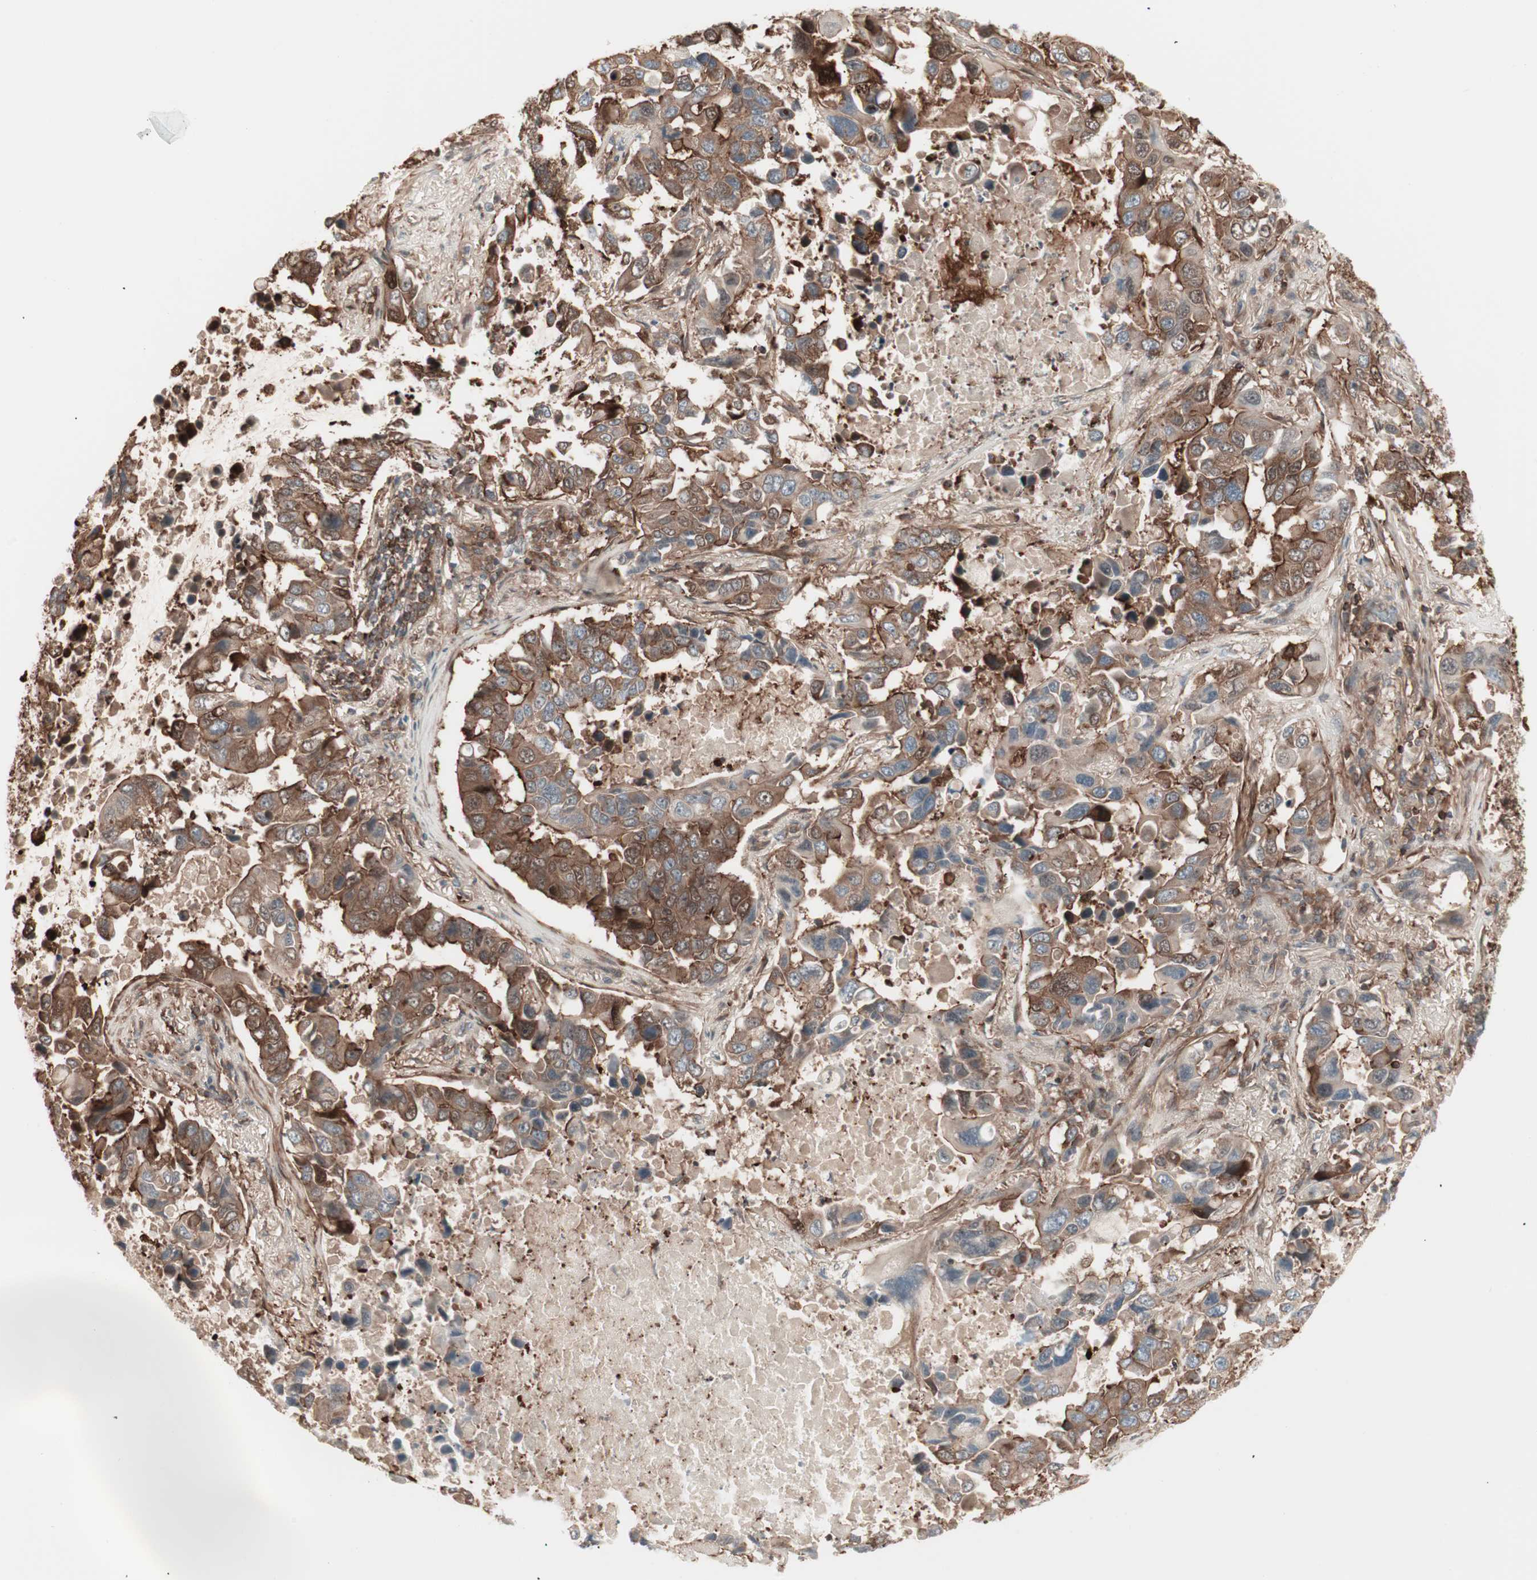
{"staining": {"intensity": "strong", "quantity": ">75%", "location": "cytoplasmic/membranous"}, "tissue": "lung cancer", "cell_type": "Tumor cells", "image_type": "cancer", "snomed": [{"axis": "morphology", "description": "Adenocarcinoma, NOS"}, {"axis": "topography", "description": "Lung"}], "caption": "Immunohistochemistry (IHC) of human adenocarcinoma (lung) reveals high levels of strong cytoplasmic/membranous staining in about >75% of tumor cells.", "gene": "TCP11L1", "patient": {"sex": "male", "age": 64}}